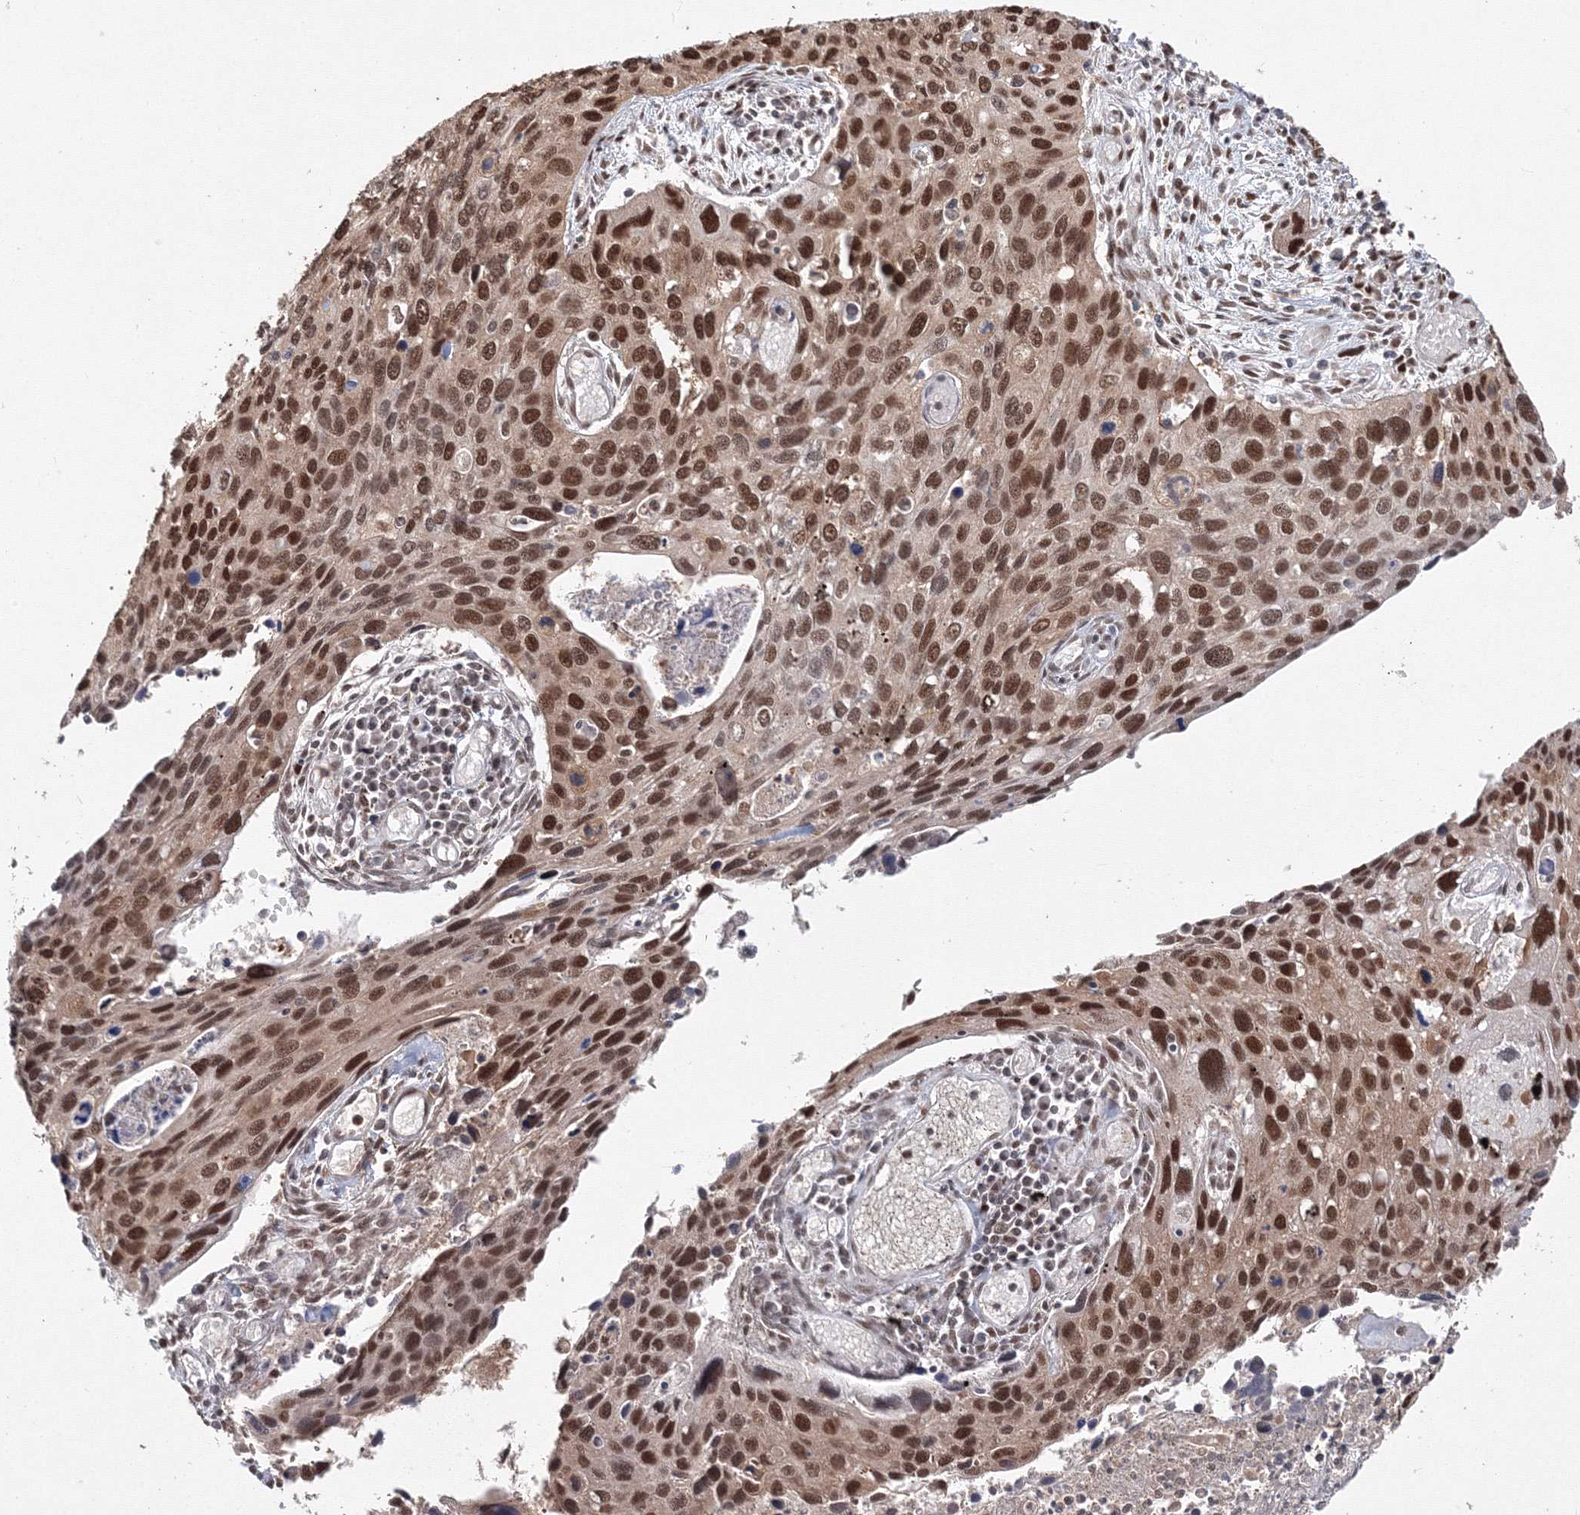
{"staining": {"intensity": "strong", "quantity": ">75%", "location": "nuclear"}, "tissue": "cervical cancer", "cell_type": "Tumor cells", "image_type": "cancer", "snomed": [{"axis": "morphology", "description": "Squamous cell carcinoma, NOS"}, {"axis": "topography", "description": "Cervix"}], "caption": "An image showing strong nuclear positivity in approximately >75% of tumor cells in squamous cell carcinoma (cervical), as visualized by brown immunohistochemical staining.", "gene": "IWS1", "patient": {"sex": "female", "age": 55}}